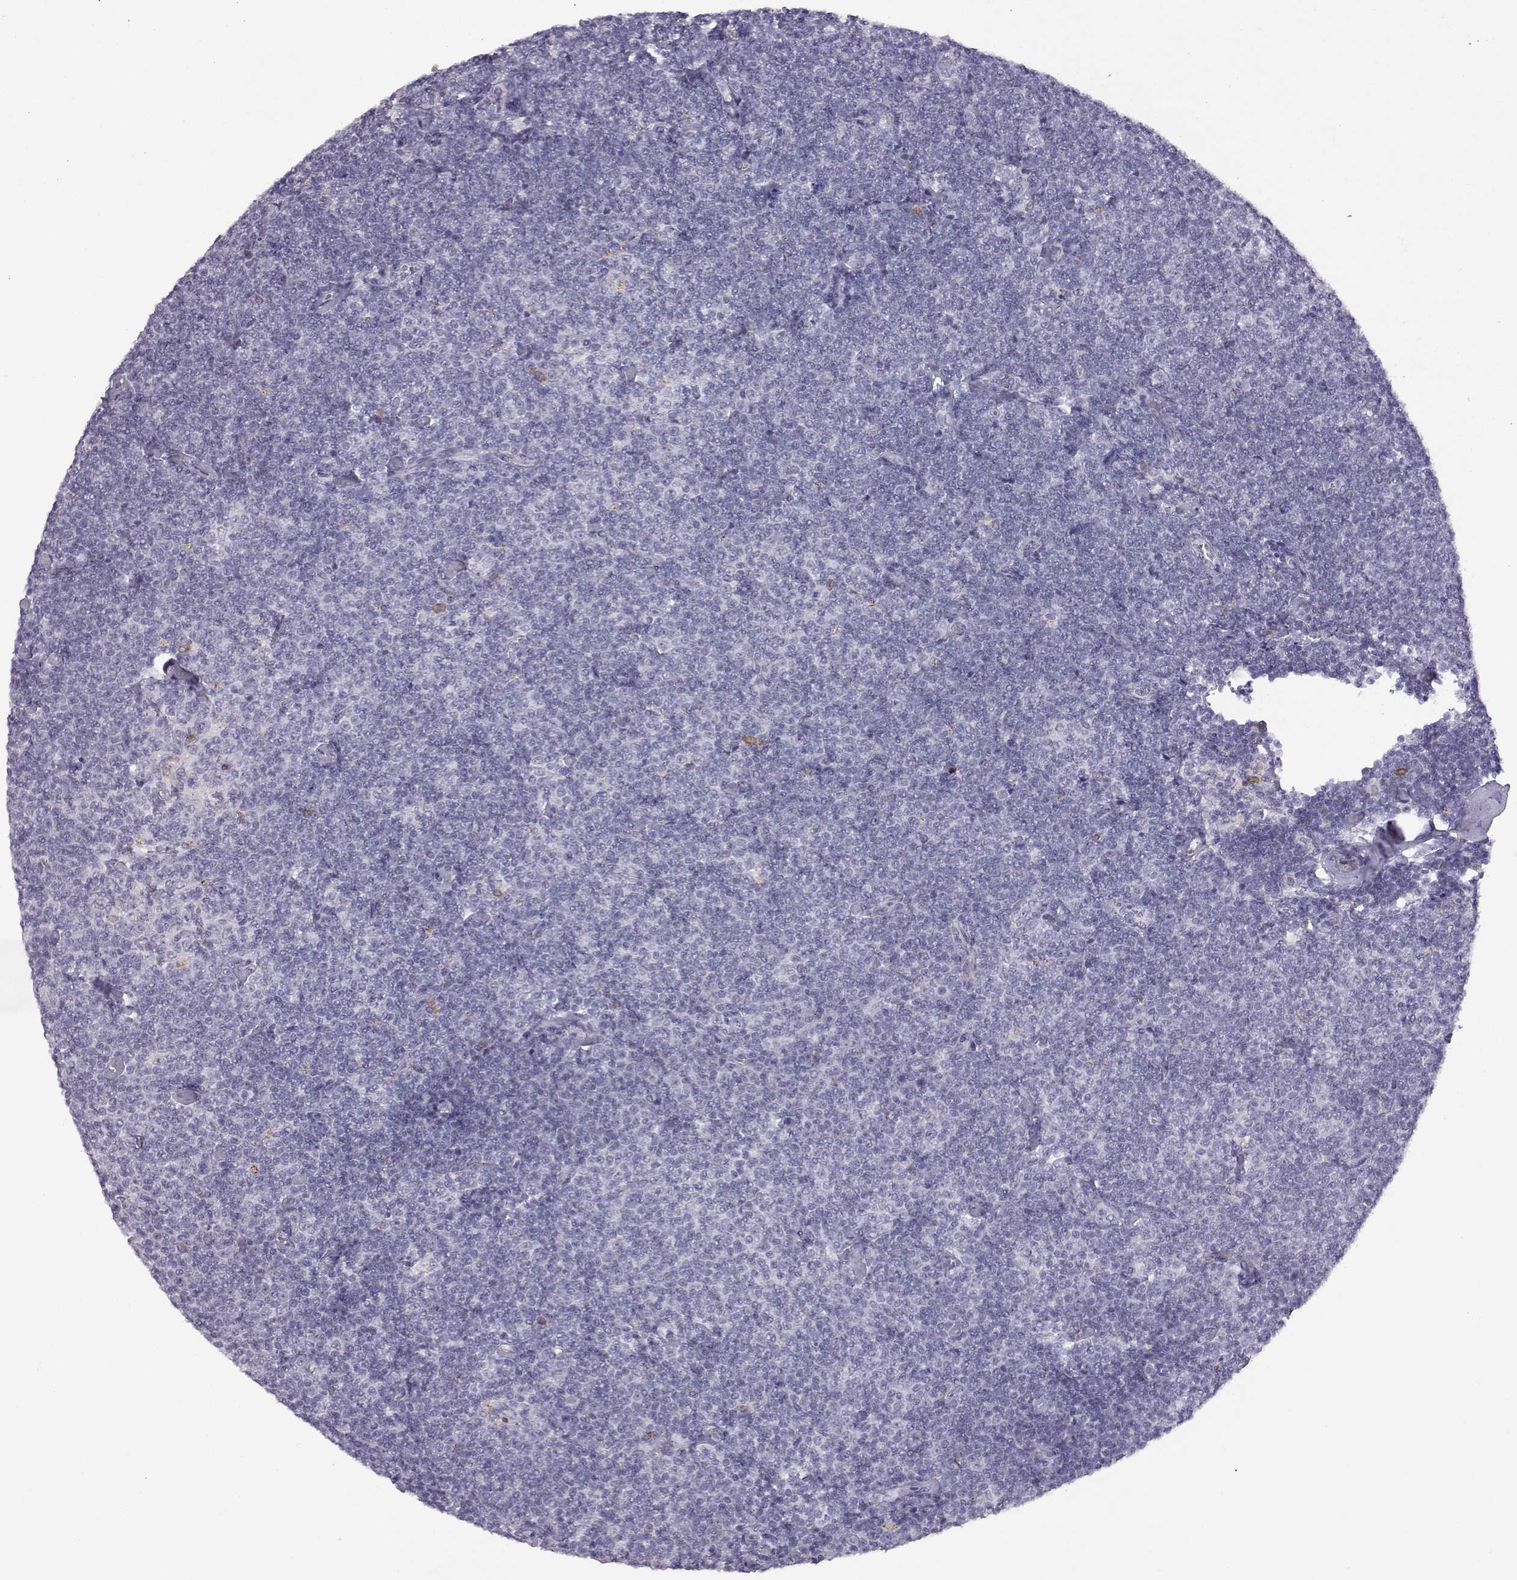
{"staining": {"intensity": "negative", "quantity": "none", "location": "none"}, "tissue": "lymphoma", "cell_type": "Tumor cells", "image_type": "cancer", "snomed": [{"axis": "morphology", "description": "Malignant lymphoma, non-Hodgkin's type, Low grade"}, {"axis": "topography", "description": "Lymph node"}], "caption": "Lymphoma was stained to show a protein in brown. There is no significant positivity in tumor cells. (Brightfield microscopy of DAB IHC at high magnification).", "gene": "VGF", "patient": {"sex": "male", "age": 81}}